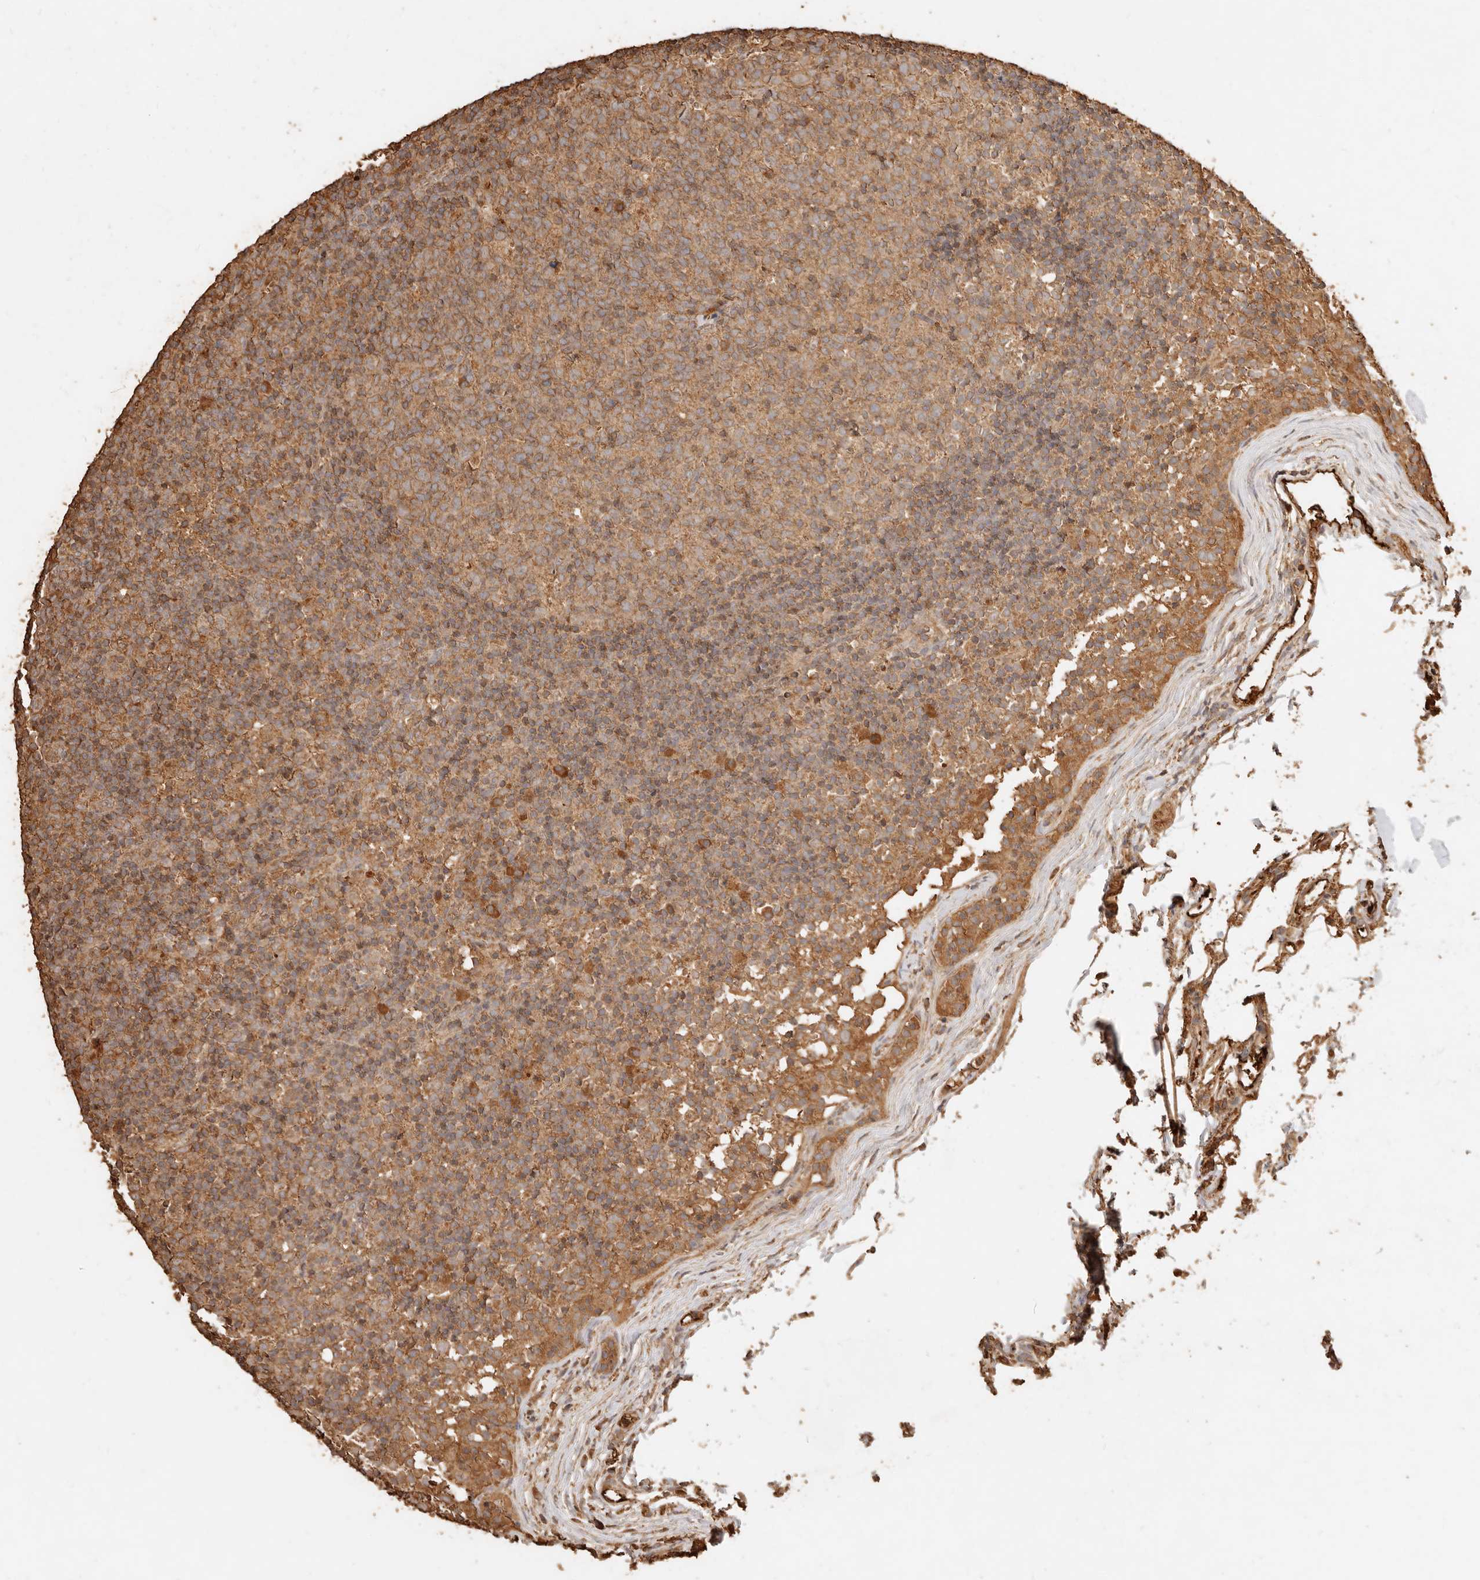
{"staining": {"intensity": "moderate", "quantity": ">75%", "location": "cytoplasmic/membranous"}, "tissue": "lymph node", "cell_type": "Germinal center cells", "image_type": "normal", "snomed": [{"axis": "morphology", "description": "Normal tissue, NOS"}, {"axis": "morphology", "description": "Inflammation, NOS"}, {"axis": "topography", "description": "Lymph node"}], "caption": "This histopathology image displays immunohistochemistry (IHC) staining of unremarkable human lymph node, with medium moderate cytoplasmic/membranous positivity in approximately >75% of germinal center cells.", "gene": "FAM180B", "patient": {"sex": "male", "age": 55}}